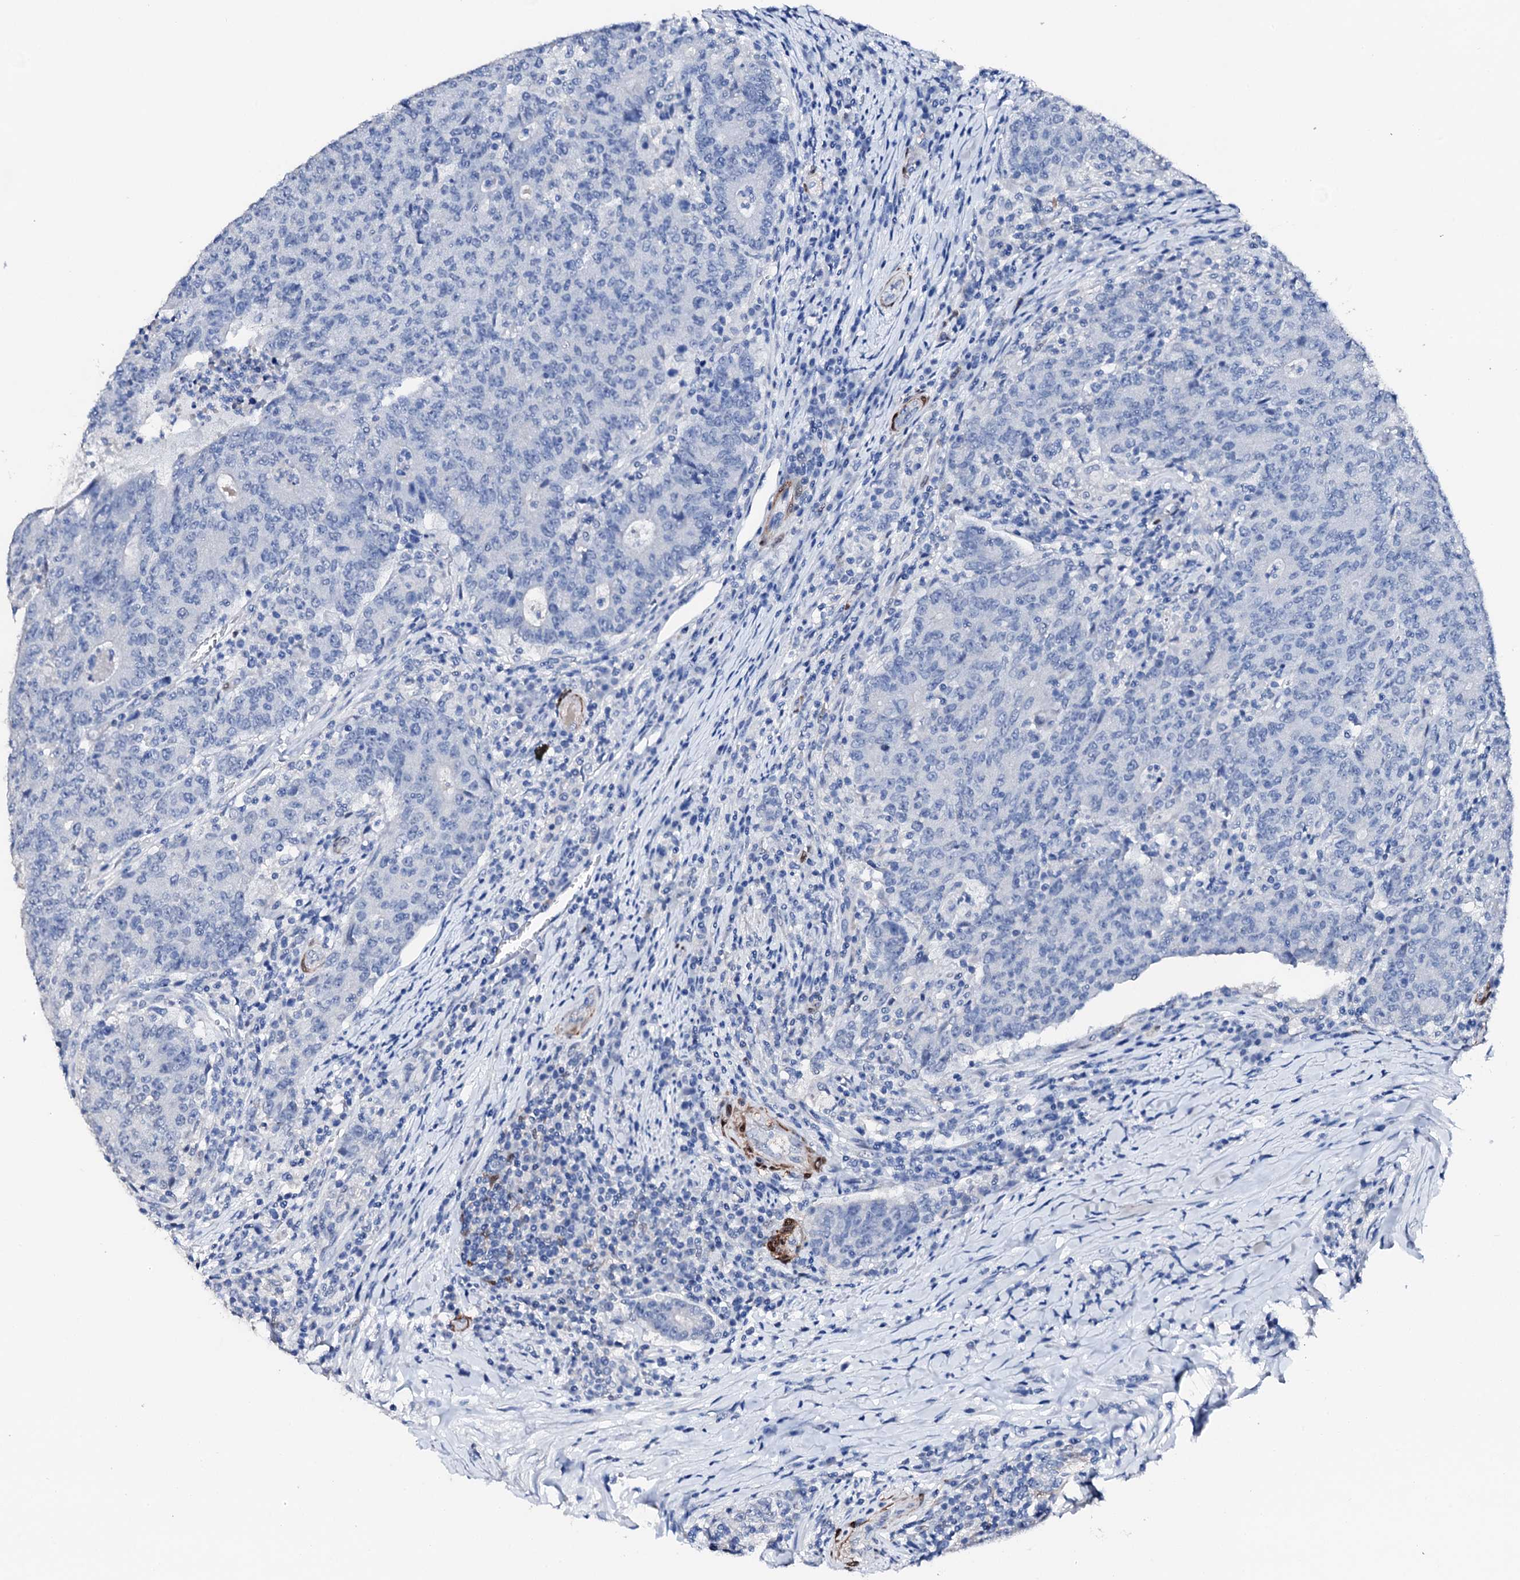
{"staining": {"intensity": "negative", "quantity": "none", "location": "none"}, "tissue": "colorectal cancer", "cell_type": "Tumor cells", "image_type": "cancer", "snomed": [{"axis": "morphology", "description": "Adenocarcinoma, NOS"}, {"axis": "topography", "description": "Colon"}], "caption": "Colorectal cancer (adenocarcinoma) was stained to show a protein in brown. There is no significant staining in tumor cells.", "gene": "NRIP2", "patient": {"sex": "female", "age": 75}}